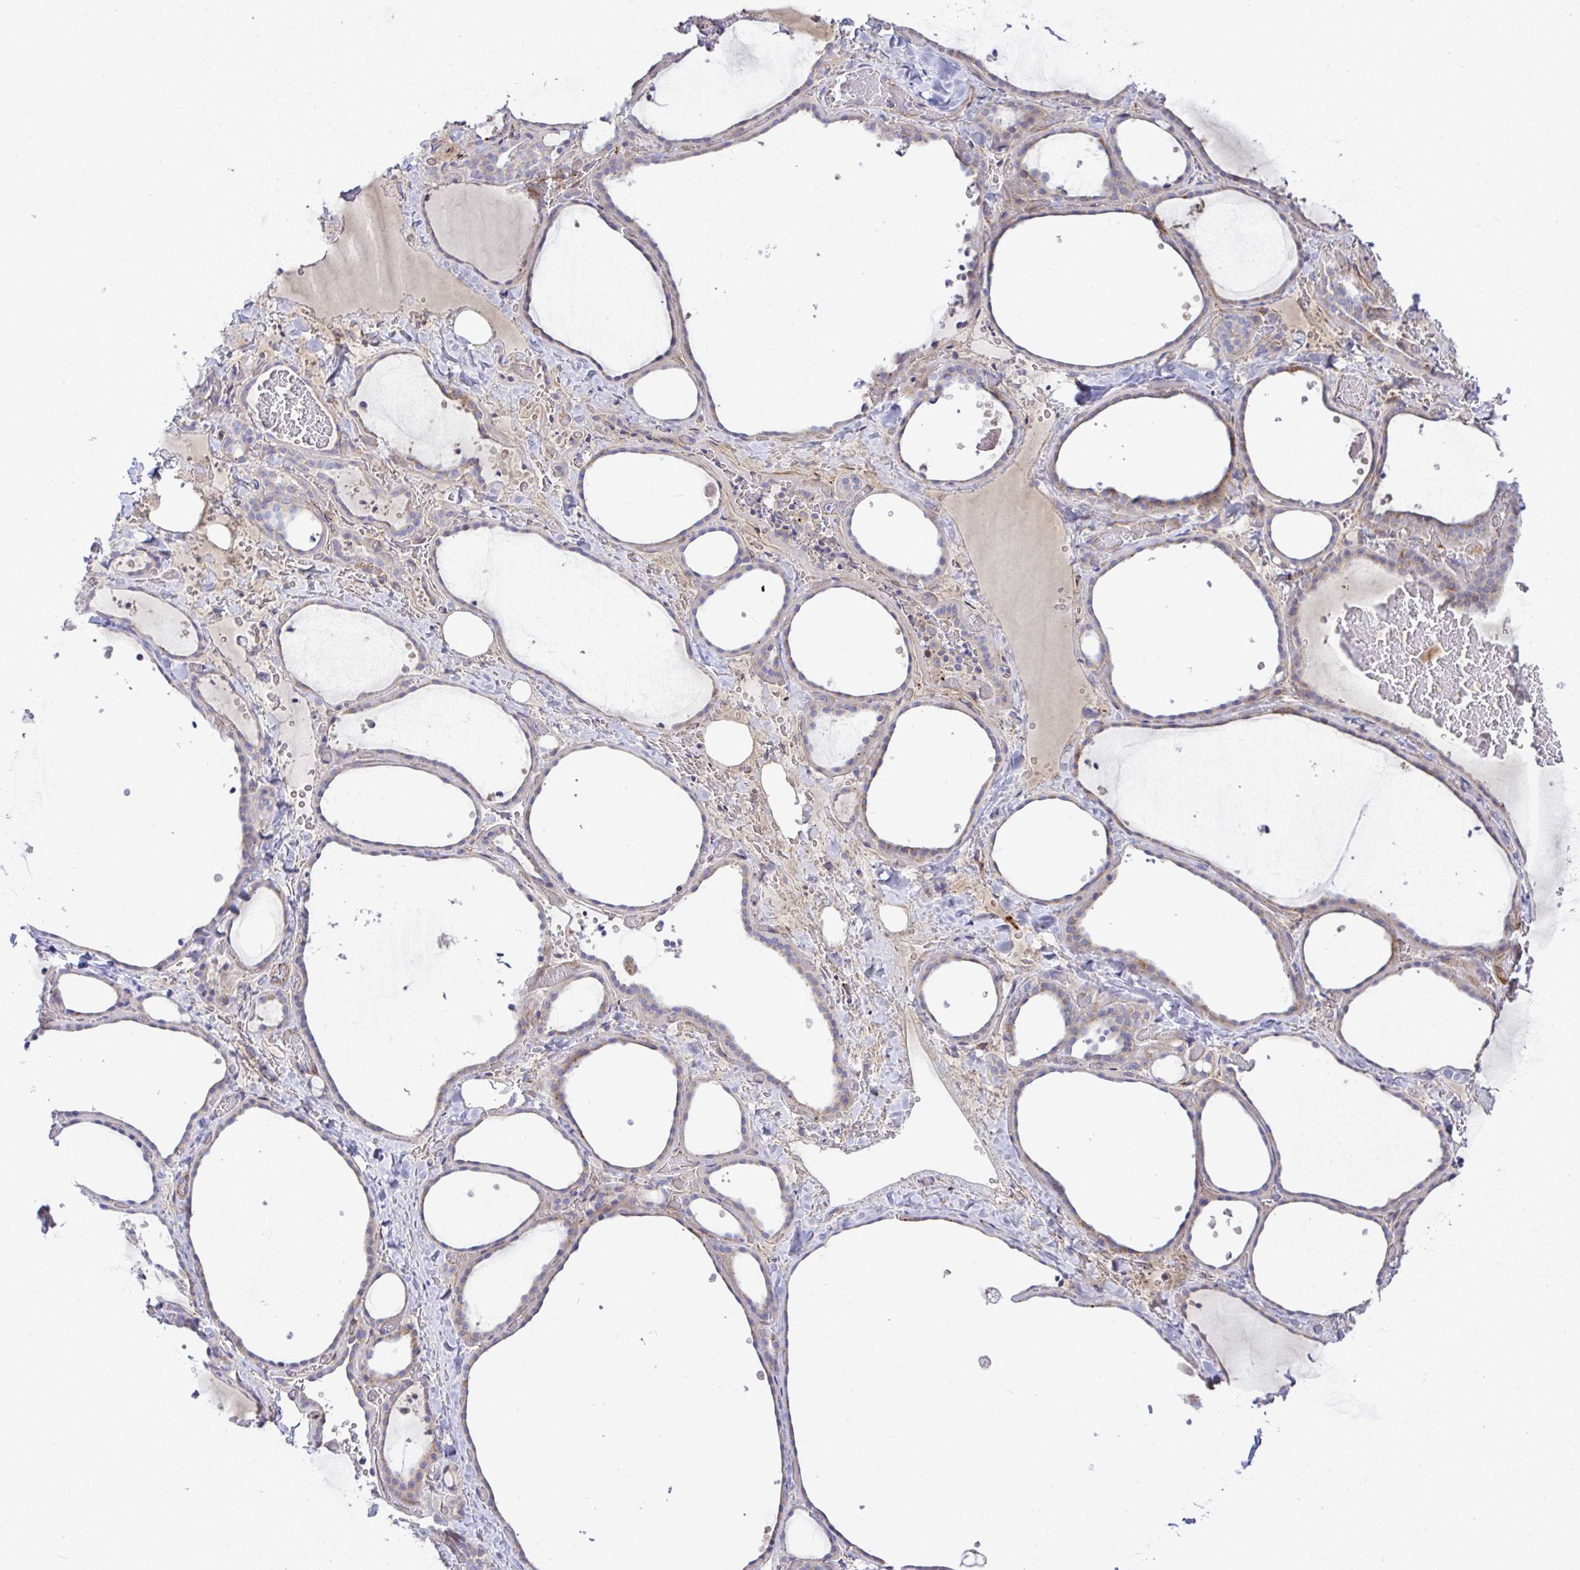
{"staining": {"intensity": "weak", "quantity": "<25%", "location": "cytoplasmic/membranous"}, "tissue": "thyroid gland", "cell_type": "Glandular cells", "image_type": "normal", "snomed": [{"axis": "morphology", "description": "Normal tissue, NOS"}, {"axis": "topography", "description": "Thyroid gland"}], "caption": "The histopathology image reveals no staining of glandular cells in unremarkable thyroid gland.", "gene": "GRID2", "patient": {"sex": "female", "age": 36}}